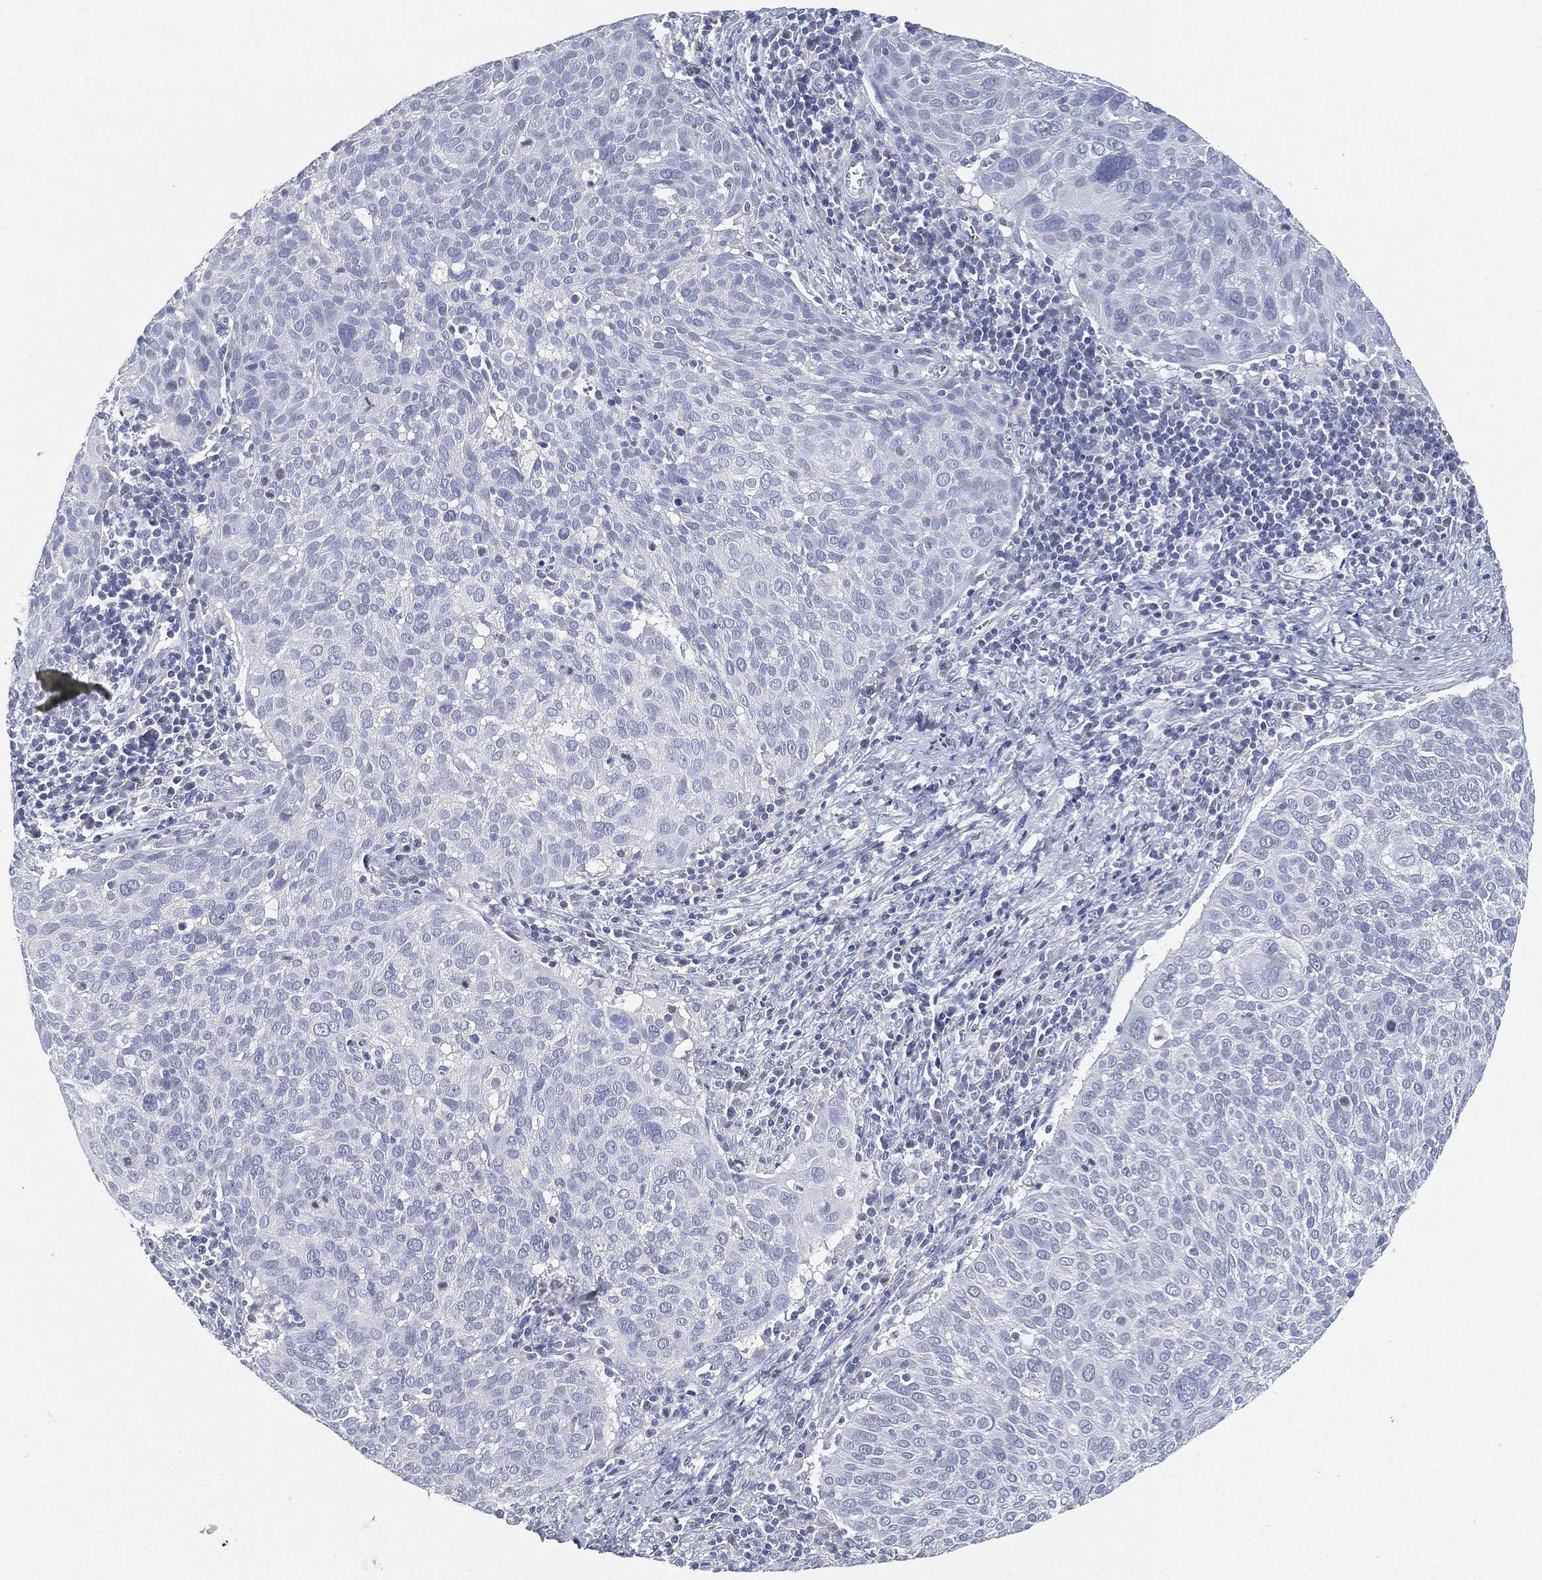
{"staining": {"intensity": "negative", "quantity": "none", "location": "none"}, "tissue": "cervical cancer", "cell_type": "Tumor cells", "image_type": "cancer", "snomed": [{"axis": "morphology", "description": "Squamous cell carcinoma, NOS"}, {"axis": "topography", "description": "Cervix"}], "caption": "Cervical squamous cell carcinoma was stained to show a protein in brown. There is no significant positivity in tumor cells.", "gene": "FAM187B", "patient": {"sex": "female", "age": 39}}